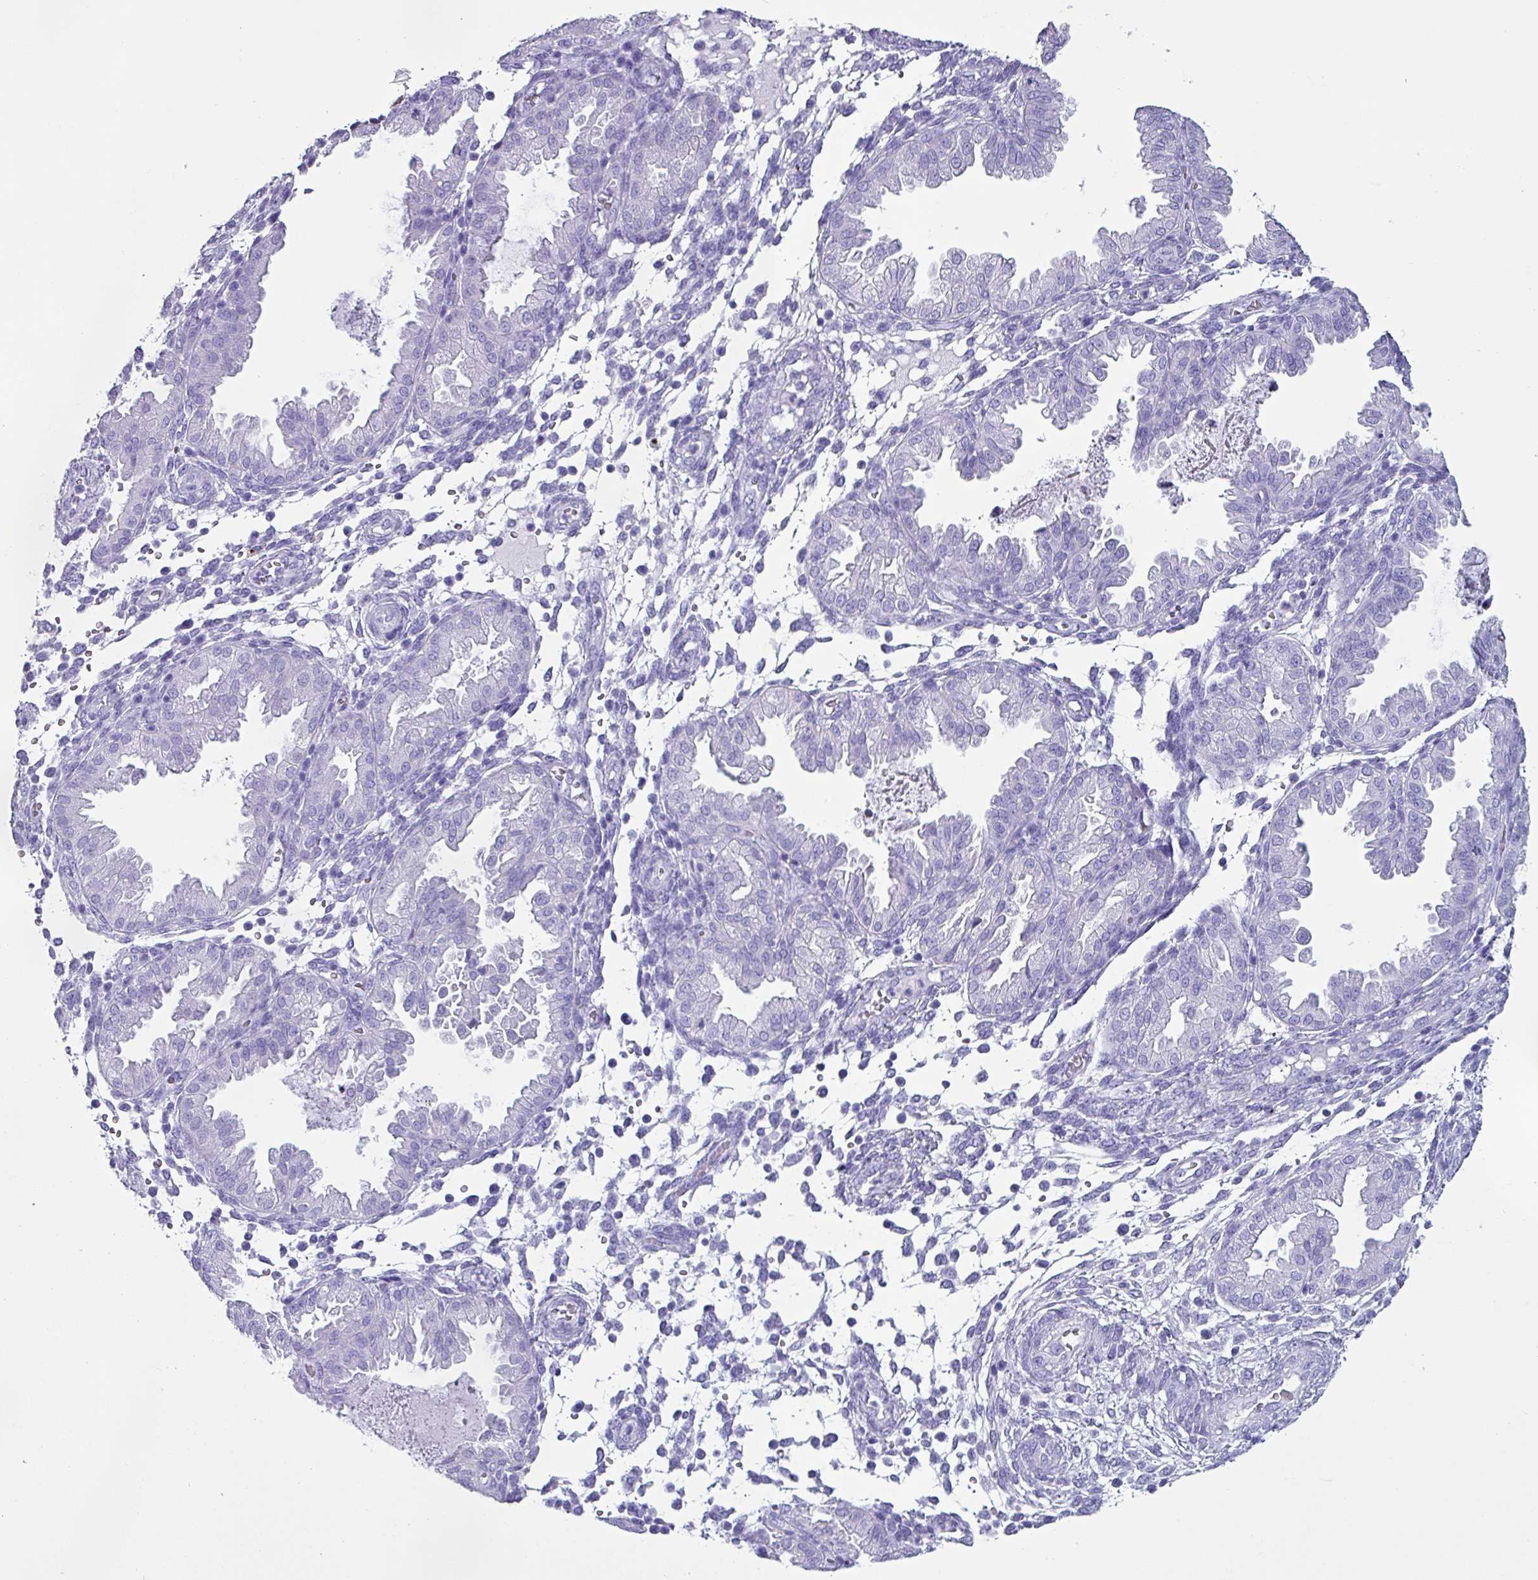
{"staining": {"intensity": "negative", "quantity": "none", "location": "none"}, "tissue": "endometrium", "cell_type": "Cells in endometrial stroma", "image_type": "normal", "snomed": [{"axis": "morphology", "description": "Normal tissue, NOS"}, {"axis": "topography", "description": "Endometrium"}], "caption": "The immunohistochemistry photomicrograph has no significant positivity in cells in endometrial stroma of endometrium.", "gene": "KRT6A", "patient": {"sex": "female", "age": 33}}